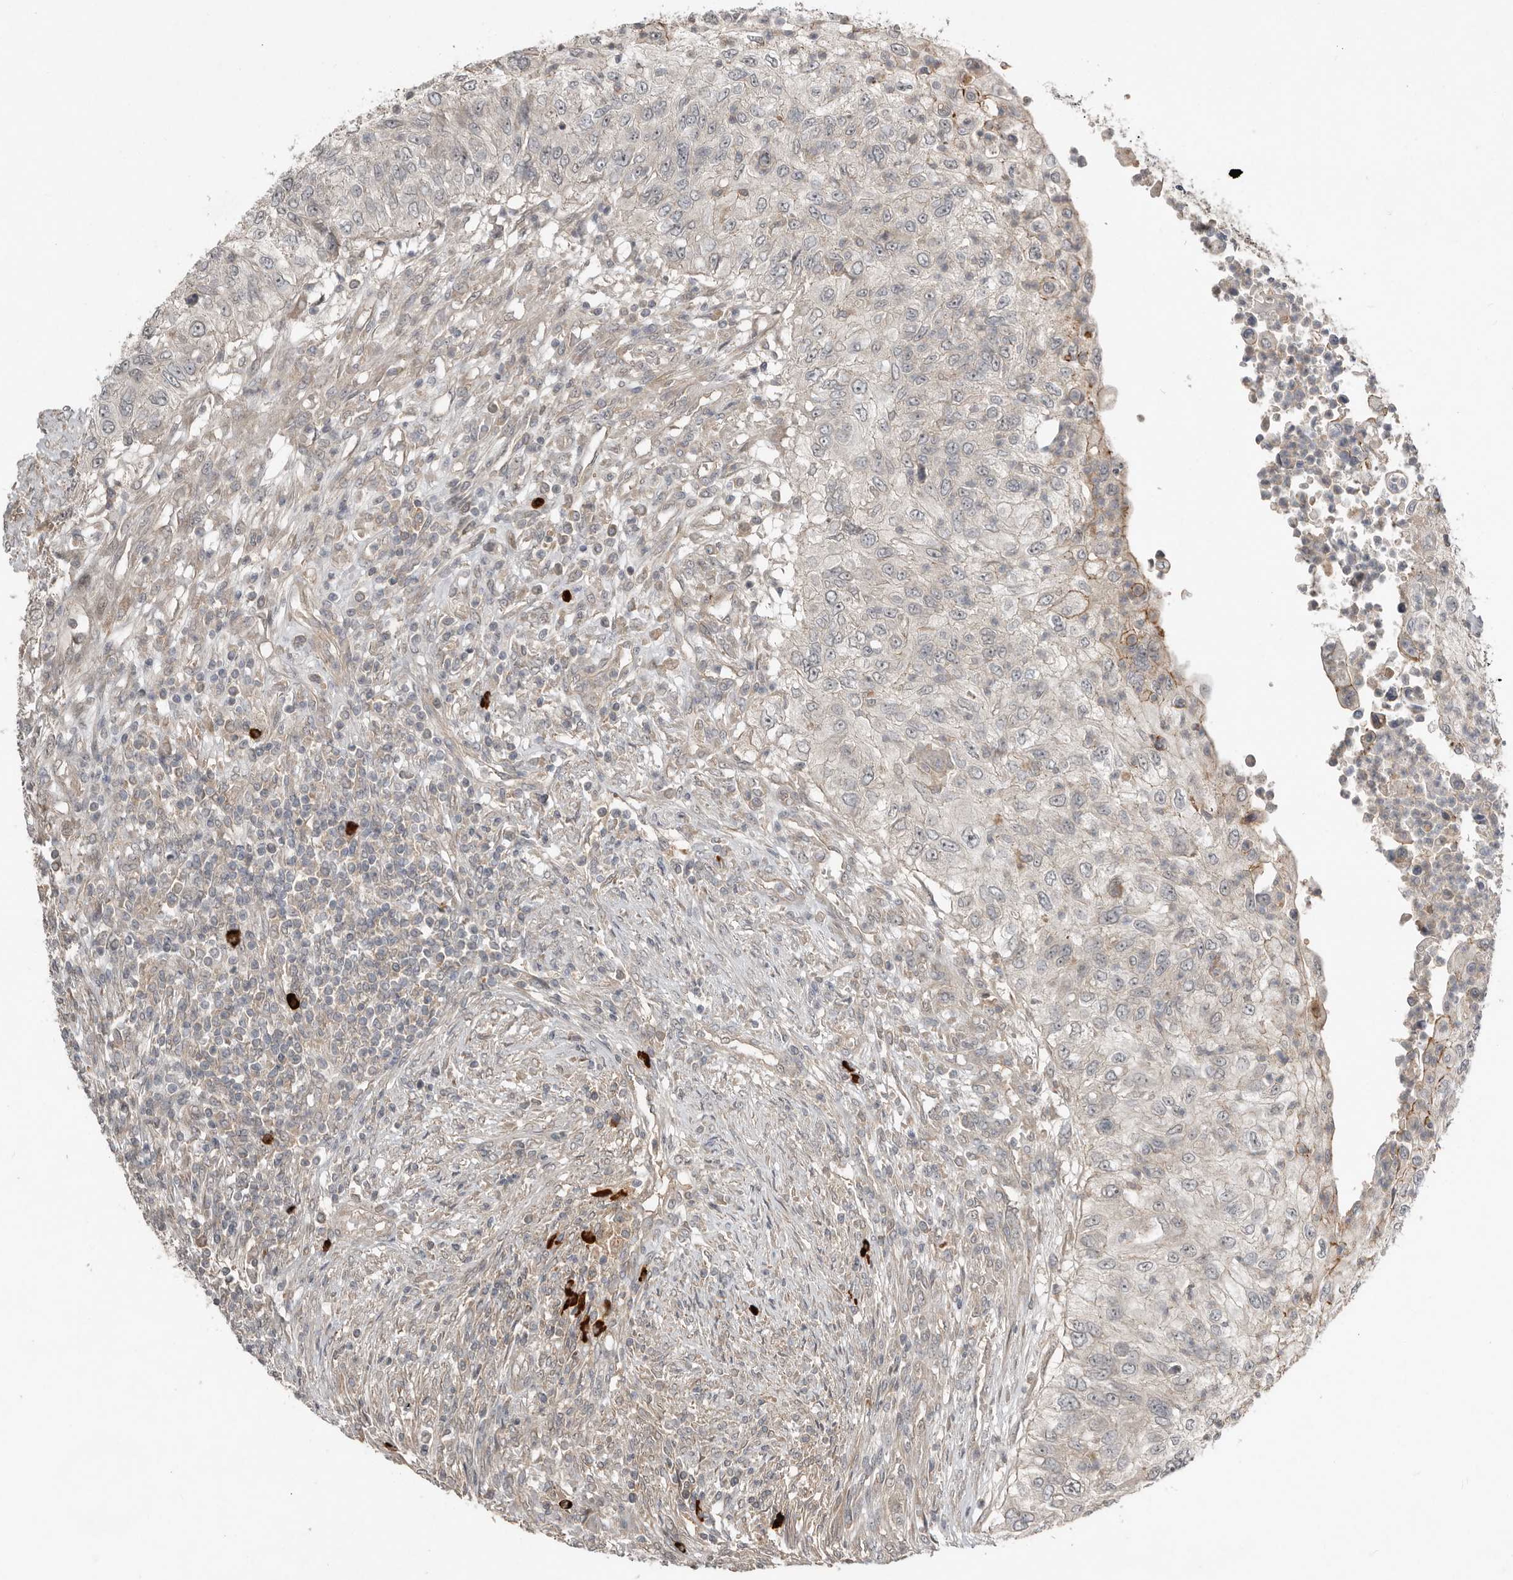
{"staining": {"intensity": "weak", "quantity": "<25%", "location": "cytoplasmic/membranous"}, "tissue": "urothelial cancer", "cell_type": "Tumor cells", "image_type": "cancer", "snomed": [{"axis": "morphology", "description": "Urothelial carcinoma, High grade"}, {"axis": "topography", "description": "Urinary bladder"}], "caption": "IHC photomicrograph of neoplastic tissue: human urothelial carcinoma (high-grade) stained with DAB (3,3'-diaminobenzidine) displays no significant protein staining in tumor cells.", "gene": "TEAD3", "patient": {"sex": "female", "age": 60}}